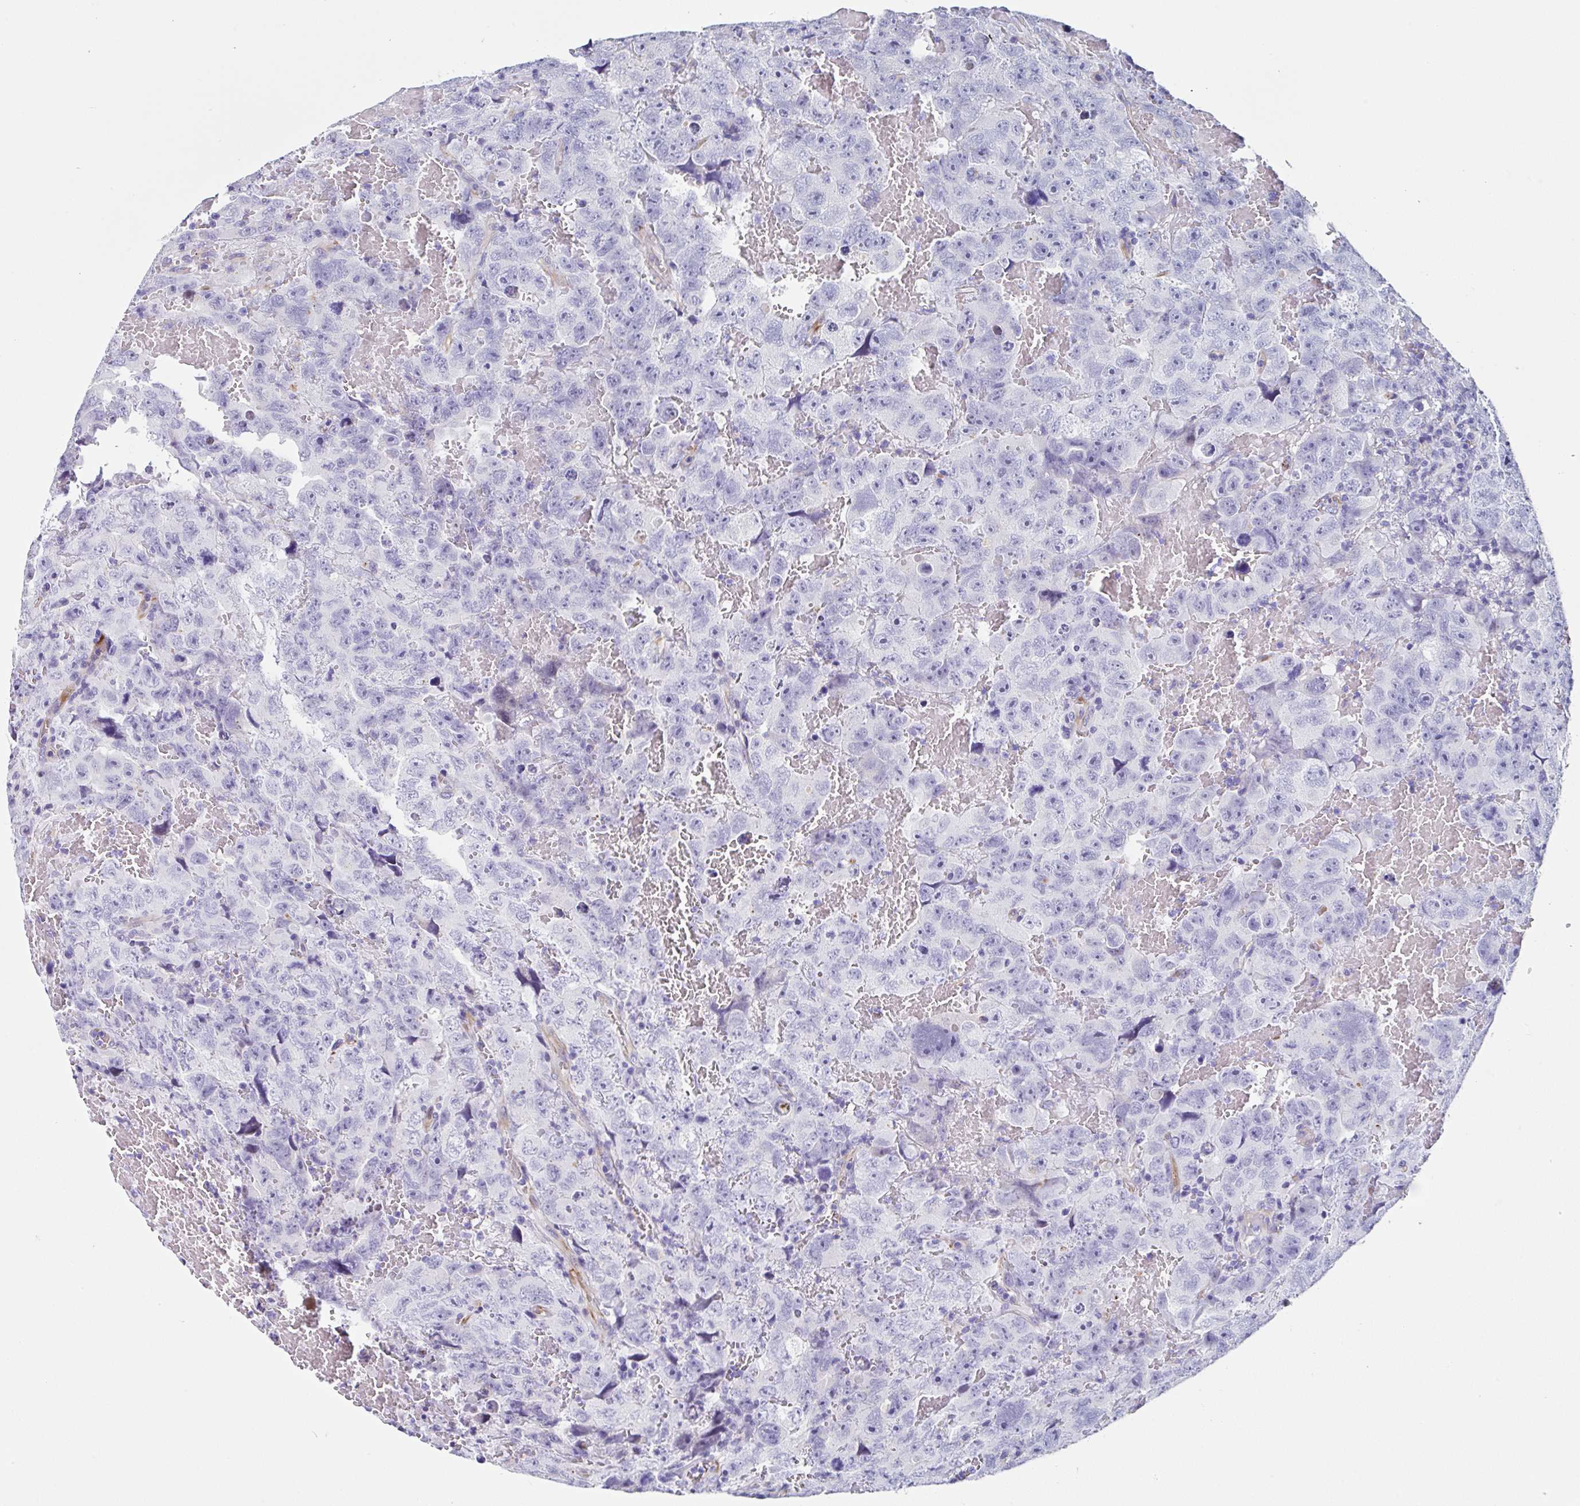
{"staining": {"intensity": "negative", "quantity": "none", "location": "none"}, "tissue": "testis cancer", "cell_type": "Tumor cells", "image_type": "cancer", "snomed": [{"axis": "morphology", "description": "Carcinoma, Embryonal, NOS"}, {"axis": "topography", "description": "Testis"}], "caption": "This is an IHC histopathology image of human testis cancer (embryonal carcinoma). There is no expression in tumor cells.", "gene": "TMPRSS11E", "patient": {"sex": "male", "age": 45}}